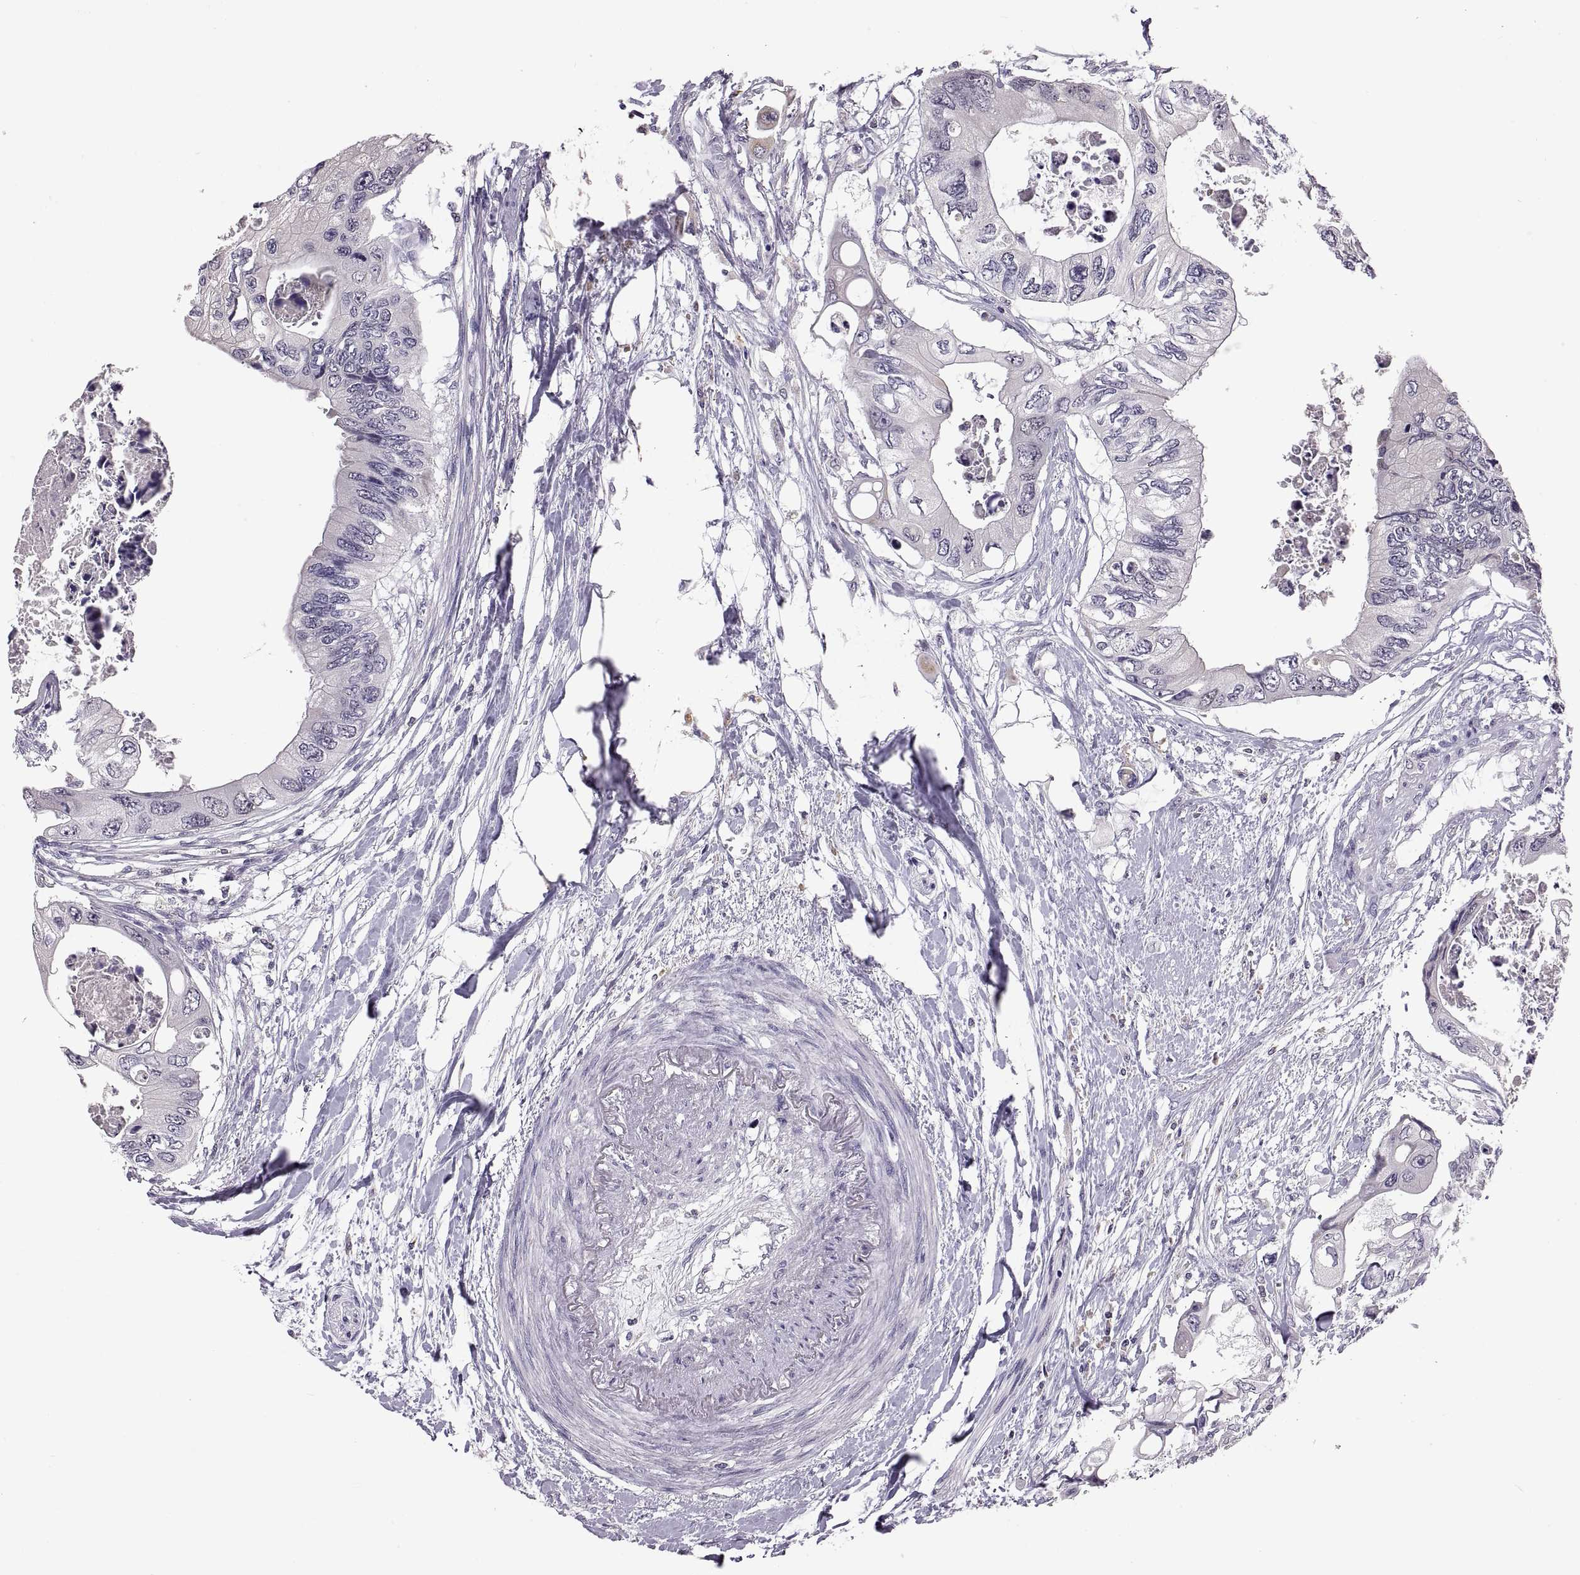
{"staining": {"intensity": "negative", "quantity": "none", "location": "none"}, "tissue": "colorectal cancer", "cell_type": "Tumor cells", "image_type": "cancer", "snomed": [{"axis": "morphology", "description": "Adenocarcinoma, NOS"}, {"axis": "topography", "description": "Rectum"}], "caption": "IHC of human colorectal cancer exhibits no expression in tumor cells.", "gene": "MAGEB18", "patient": {"sex": "male", "age": 63}}